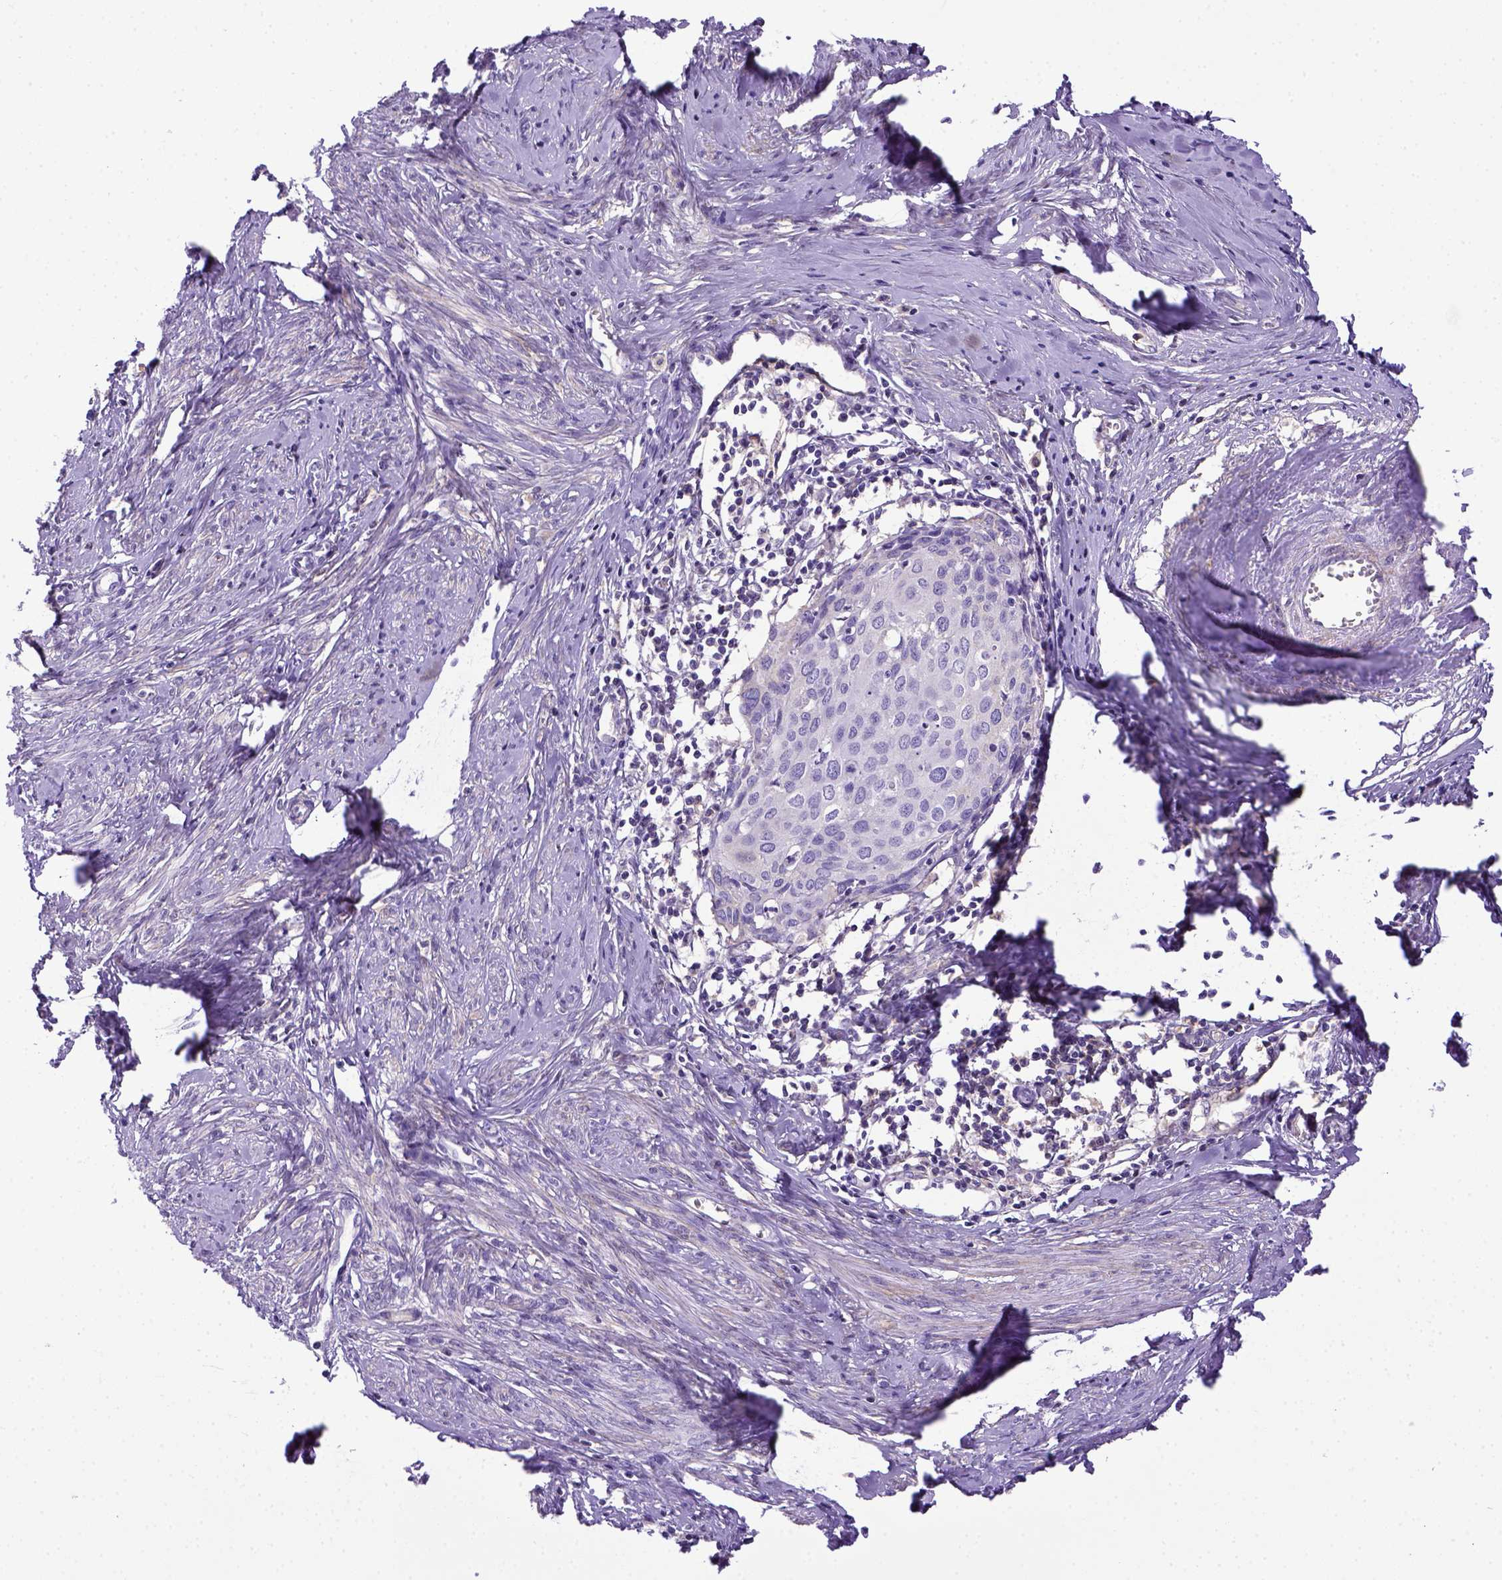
{"staining": {"intensity": "negative", "quantity": "none", "location": "none"}, "tissue": "cervical cancer", "cell_type": "Tumor cells", "image_type": "cancer", "snomed": [{"axis": "morphology", "description": "Squamous cell carcinoma, NOS"}, {"axis": "topography", "description": "Cervix"}], "caption": "This is an immunohistochemistry (IHC) micrograph of human squamous cell carcinoma (cervical). There is no positivity in tumor cells.", "gene": "ITIH4", "patient": {"sex": "female", "age": 62}}